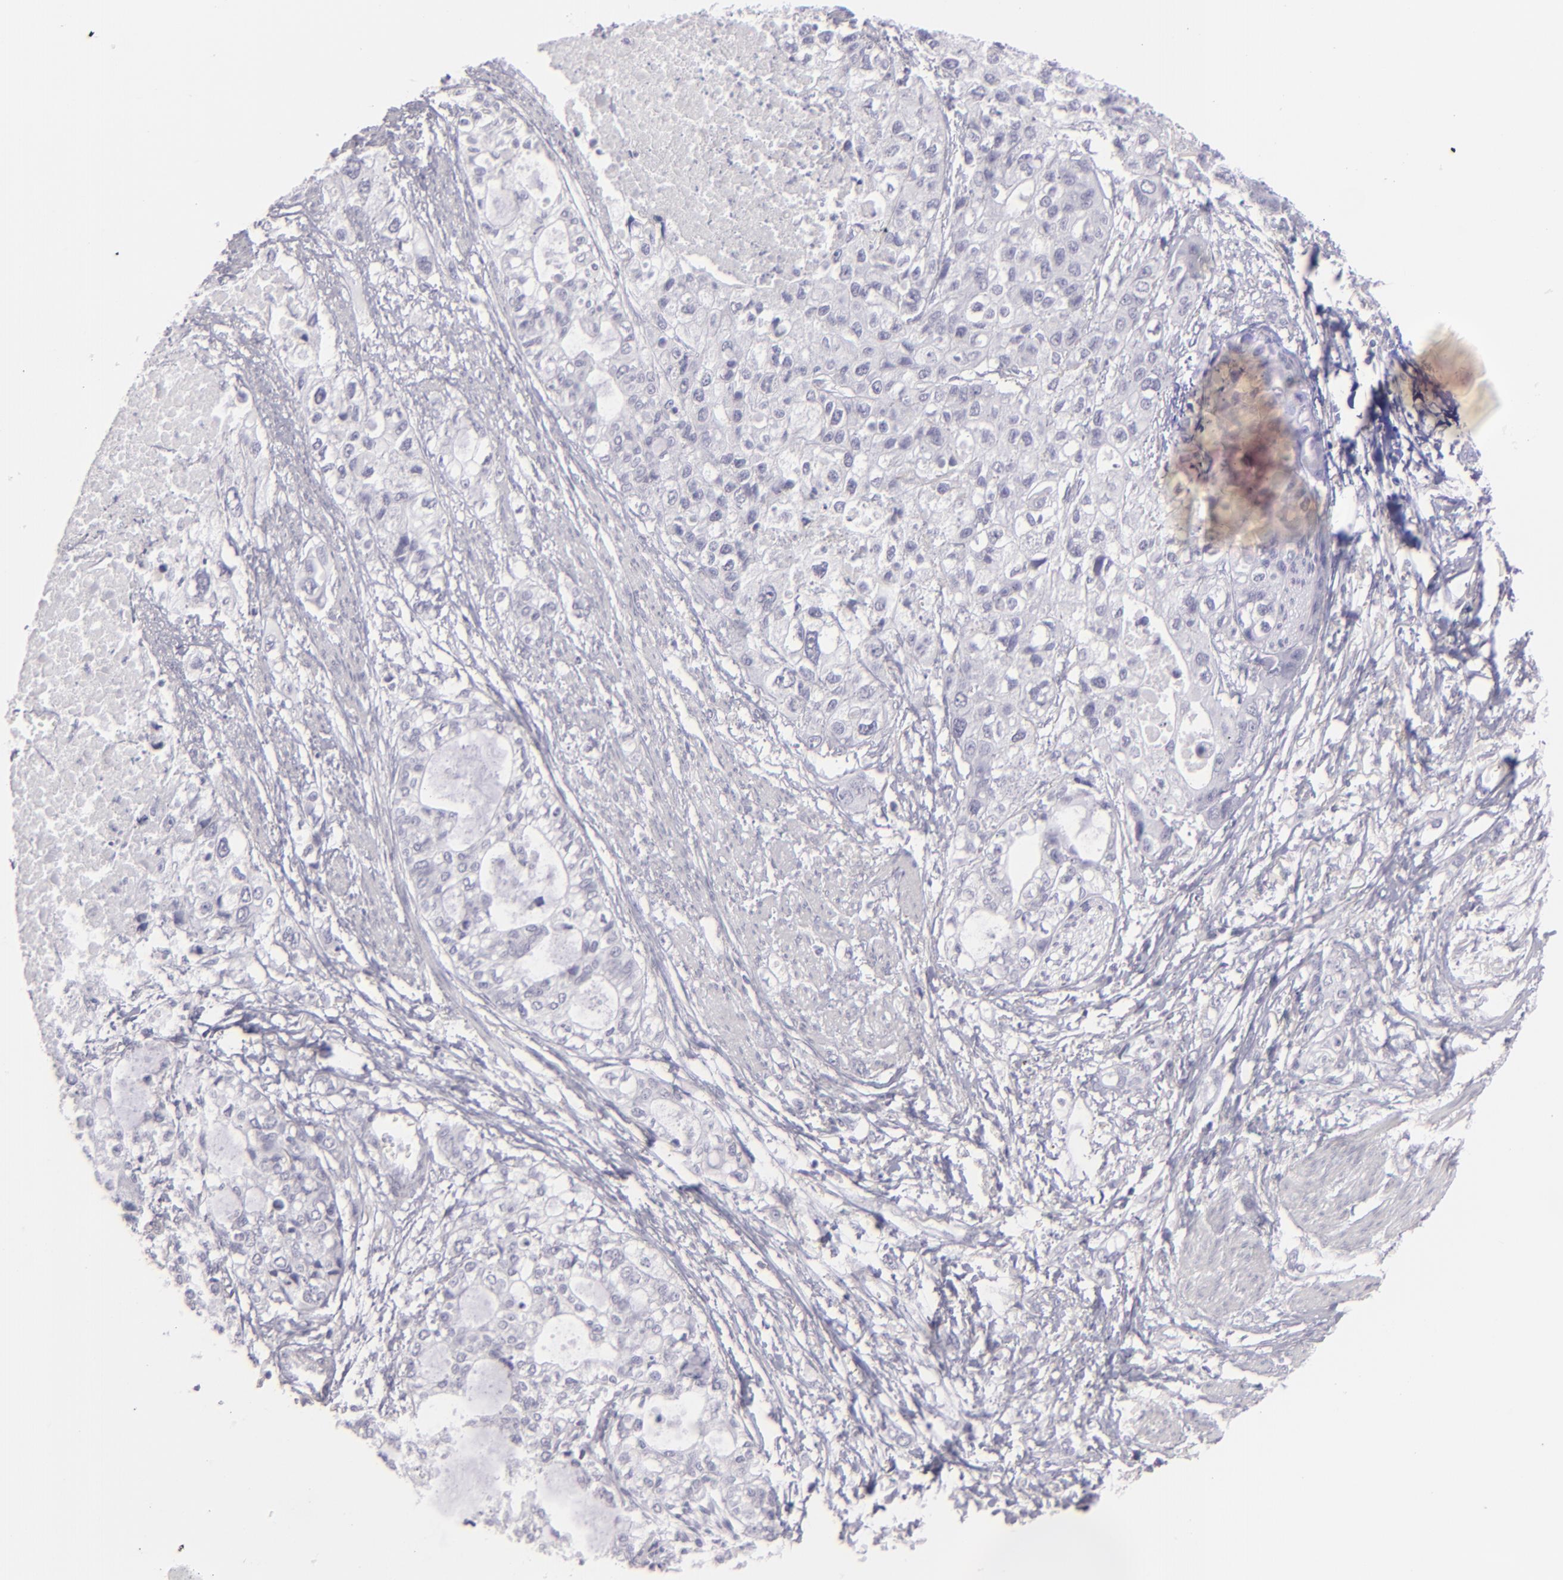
{"staining": {"intensity": "negative", "quantity": "none", "location": "none"}, "tissue": "stomach cancer", "cell_type": "Tumor cells", "image_type": "cancer", "snomed": [{"axis": "morphology", "description": "Adenocarcinoma, NOS"}, {"axis": "topography", "description": "Stomach, upper"}], "caption": "The IHC histopathology image has no significant positivity in tumor cells of stomach cancer (adenocarcinoma) tissue.", "gene": "FLG", "patient": {"sex": "female", "age": 52}}